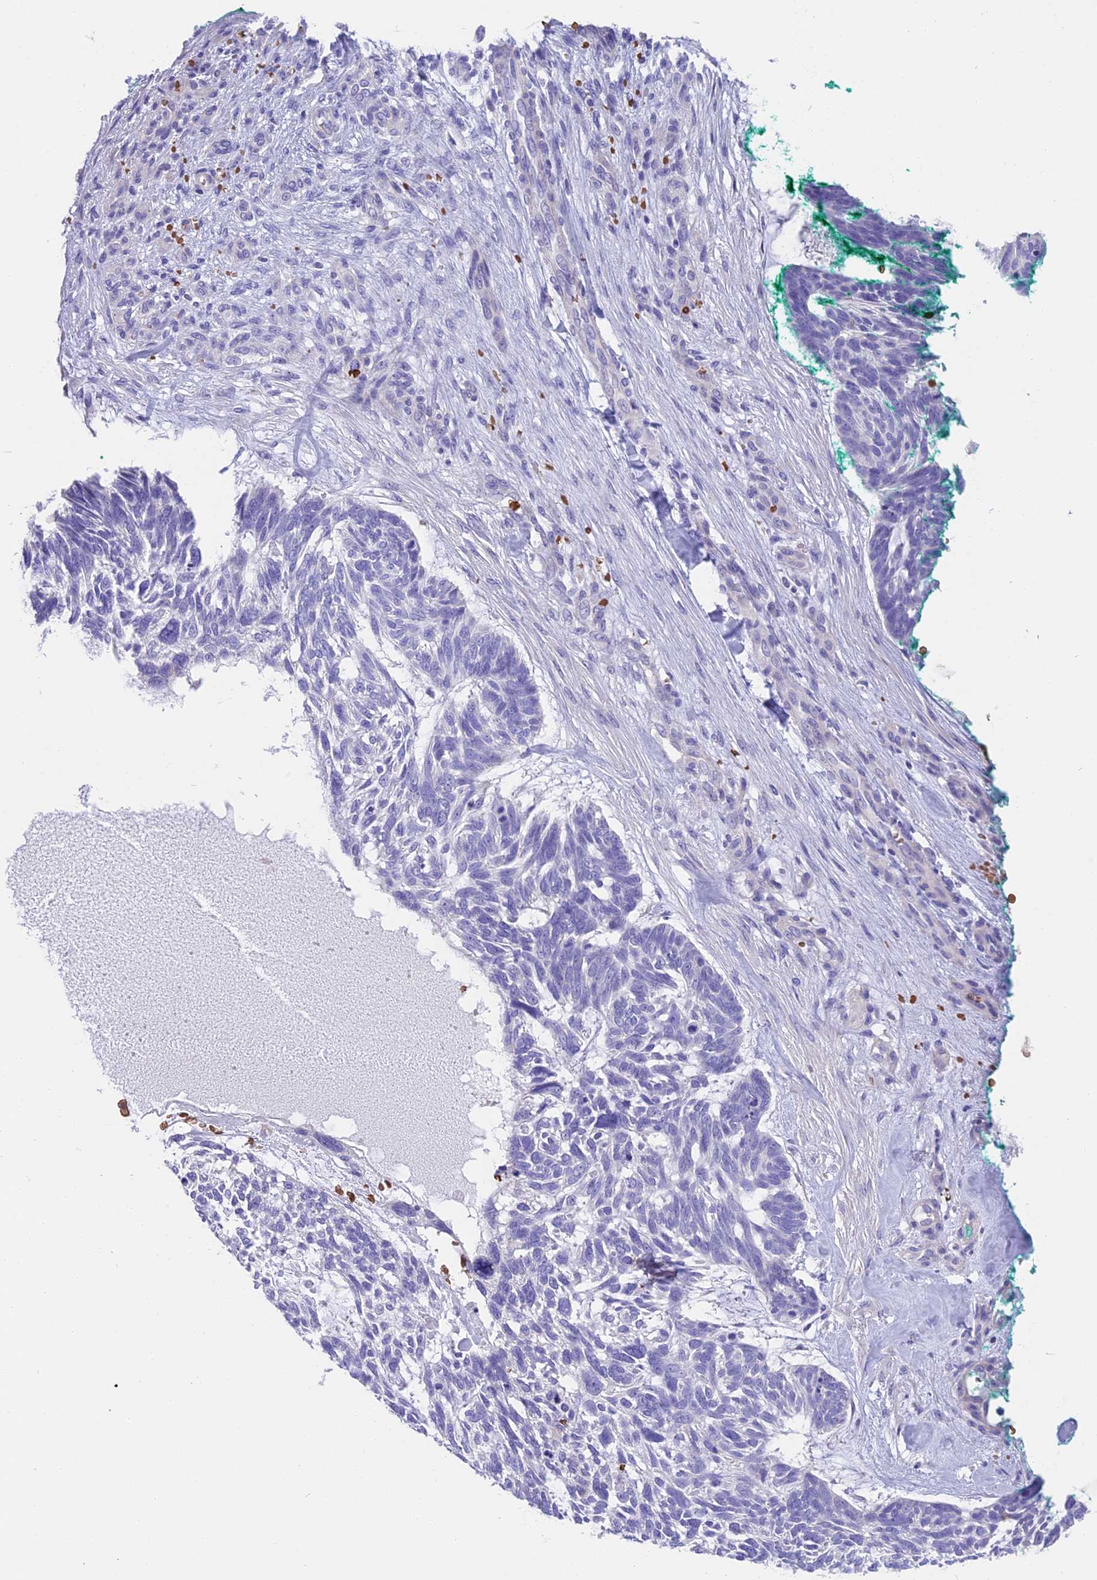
{"staining": {"intensity": "negative", "quantity": "none", "location": "none"}, "tissue": "skin cancer", "cell_type": "Tumor cells", "image_type": "cancer", "snomed": [{"axis": "morphology", "description": "Basal cell carcinoma"}, {"axis": "topography", "description": "Skin"}], "caption": "High power microscopy histopathology image of an immunohistochemistry micrograph of skin cancer (basal cell carcinoma), revealing no significant staining in tumor cells. (Brightfield microscopy of DAB (3,3'-diaminobenzidine) immunohistochemistry at high magnification).", "gene": "TNNC2", "patient": {"sex": "male", "age": 88}}